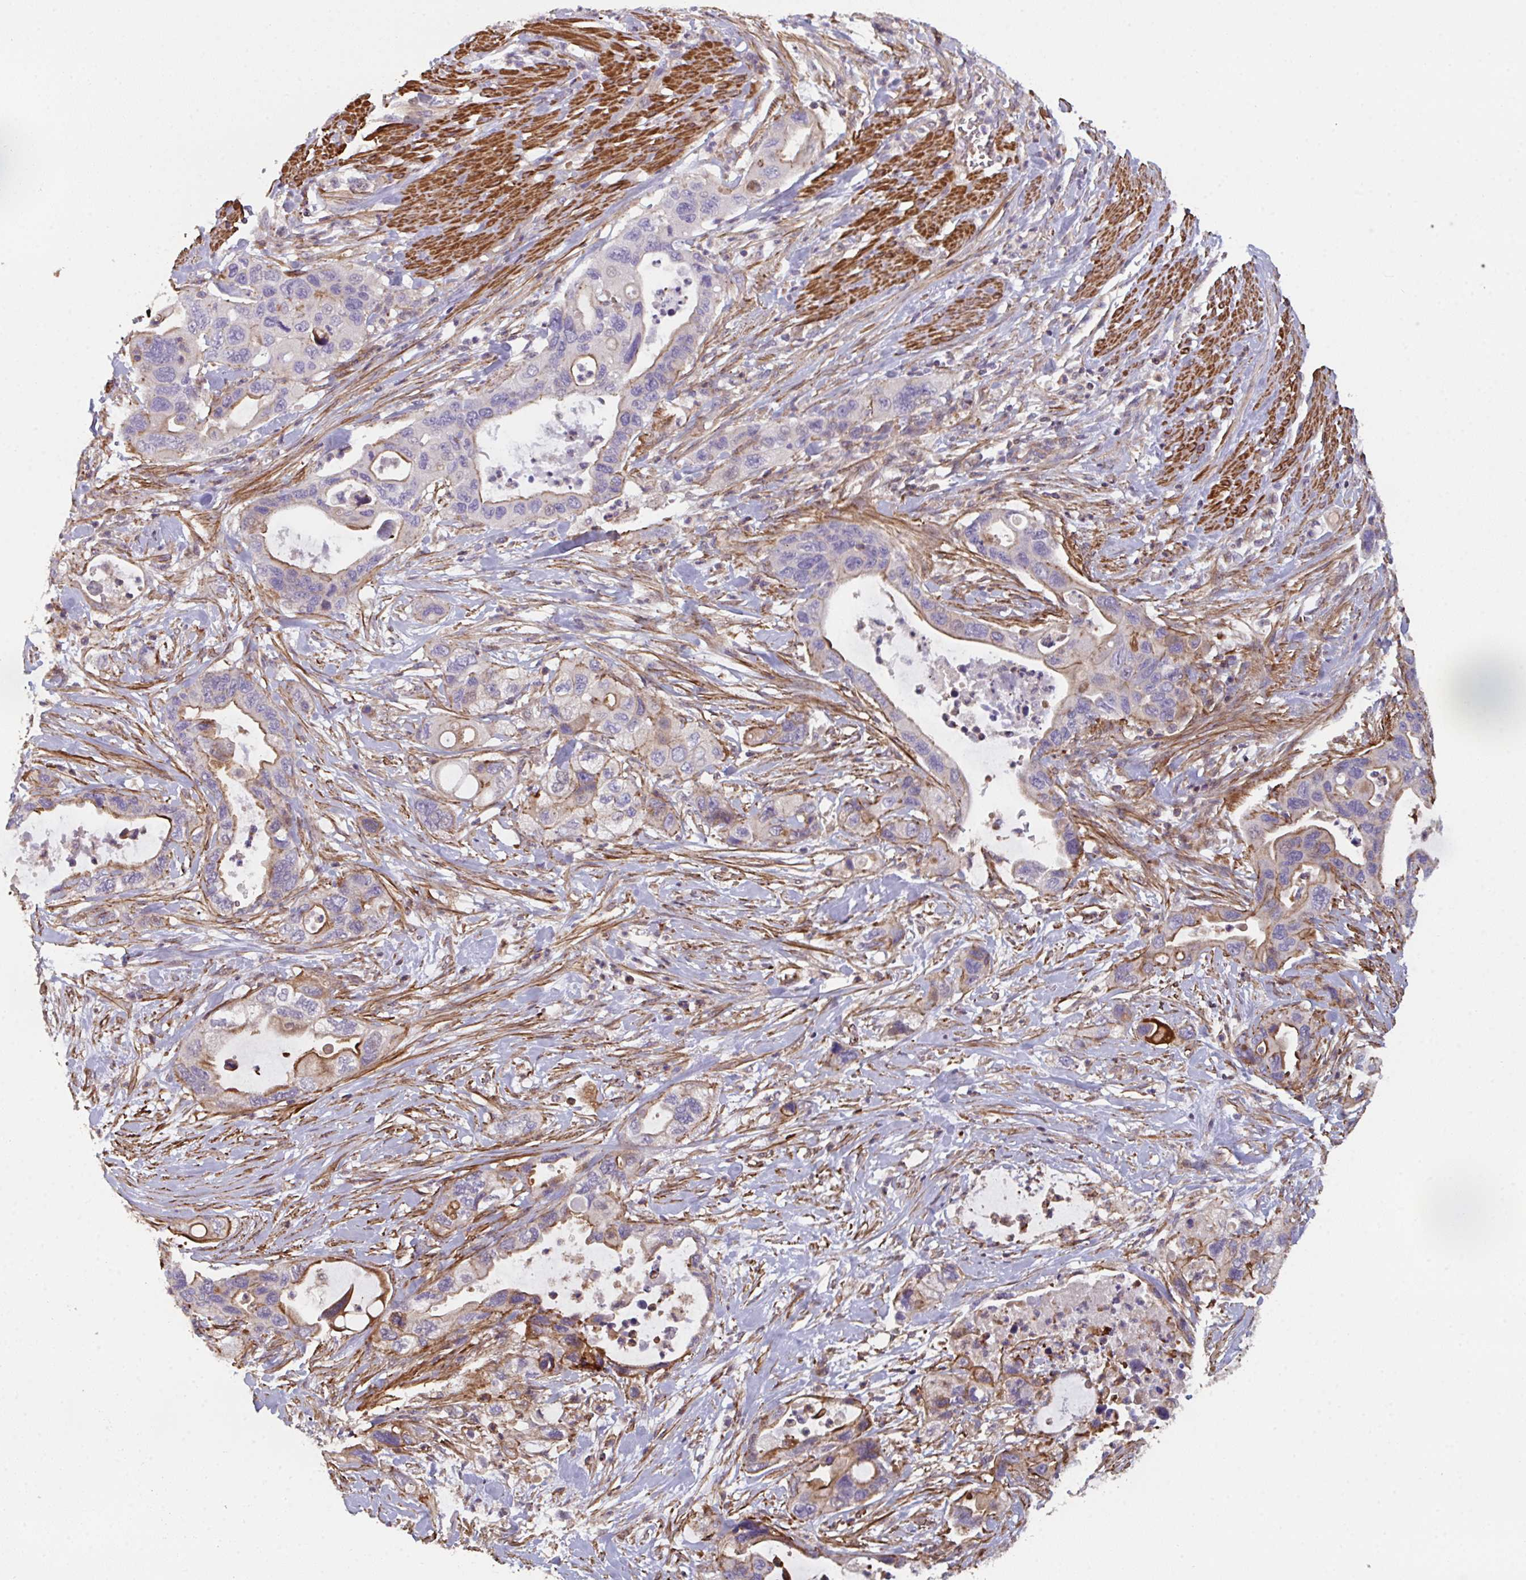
{"staining": {"intensity": "moderate", "quantity": "<25%", "location": "cytoplasmic/membranous"}, "tissue": "pancreatic cancer", "cell_type": "Tumor cells", "image_type": "cancer", "snomed": [{"axis": "morphology", "description": "Adenocarcinoma, NOS"}, {"axis": "topography", "description": "Pancreas"}], "caption": "A histopathology image of human pancreatic adenocarcinoma stained for a protein displays moderate cytoplasmic/membranous brown staining in tumor cells.", "gene": "FZD2", "patient": {"sex": "female", "age": 71}}